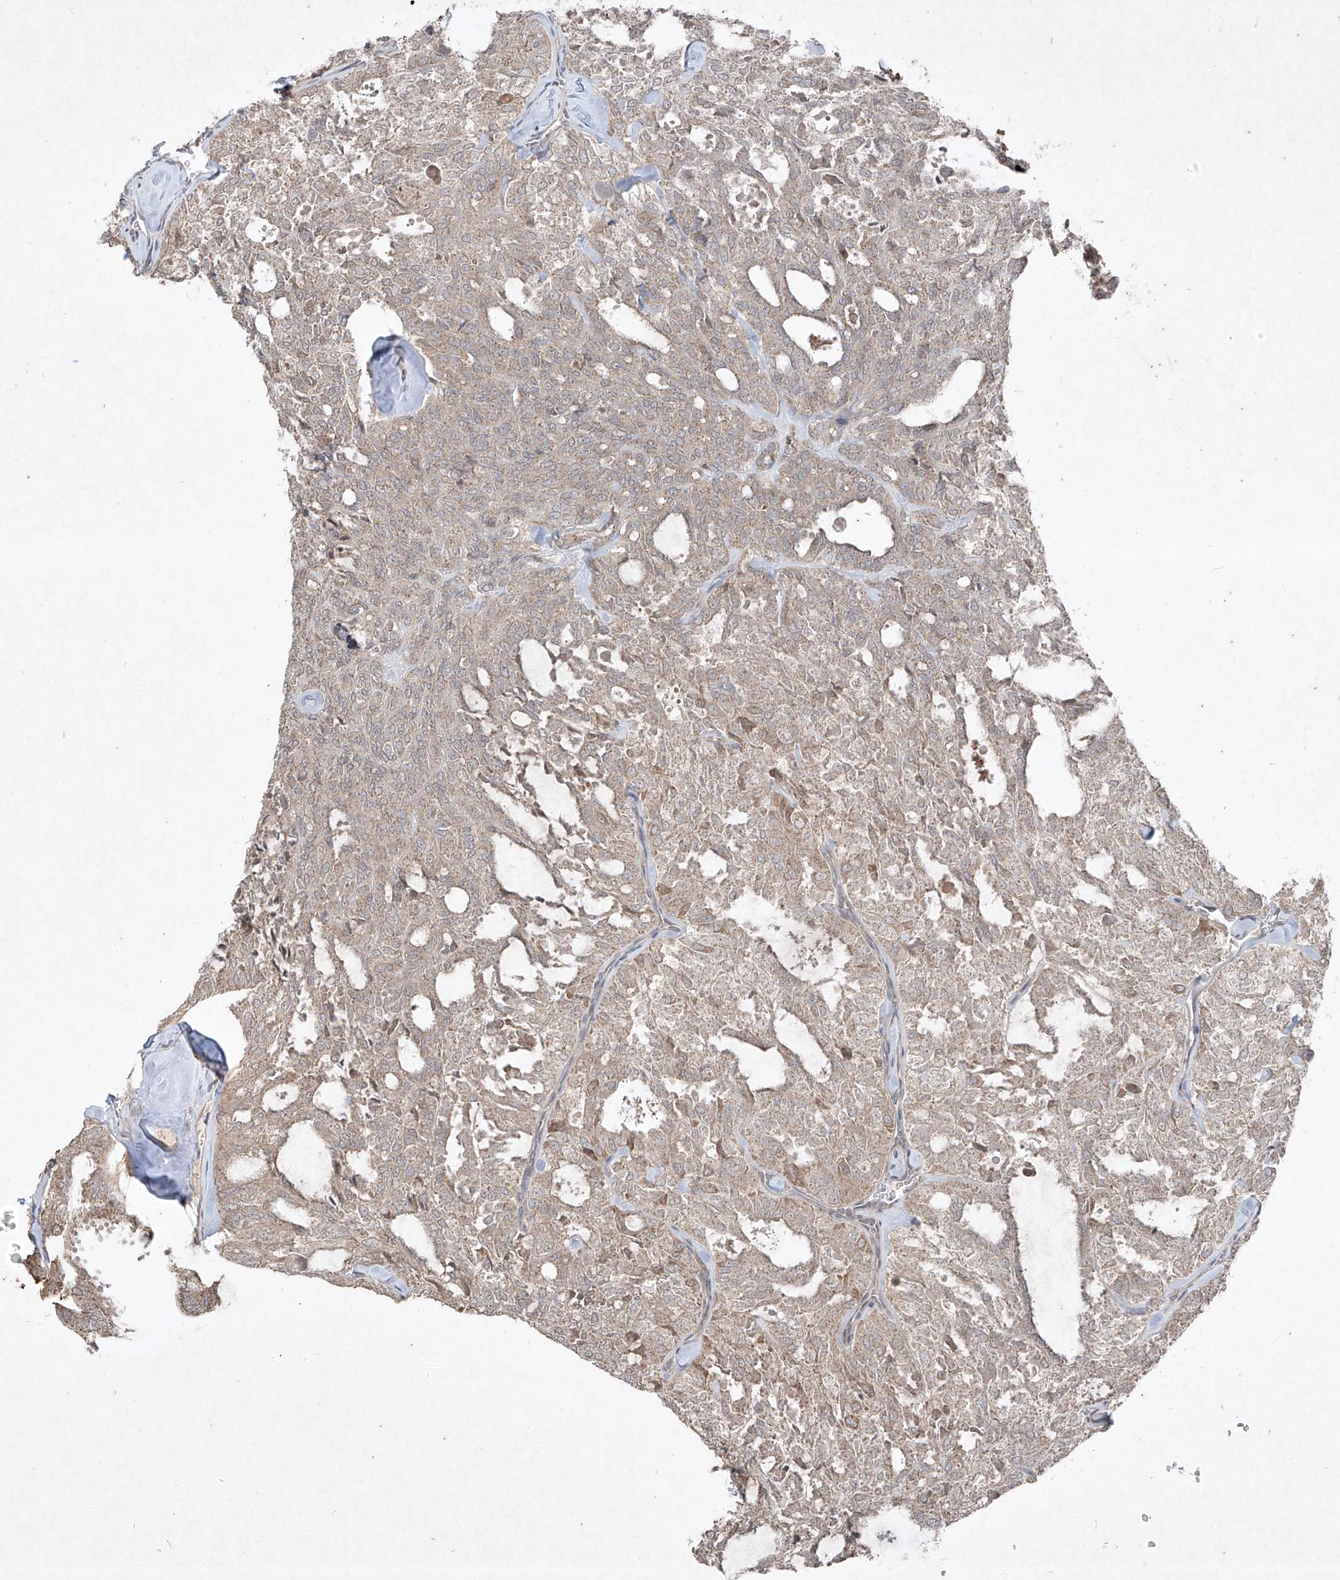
{"staining": {"intensity": "weak", "quantity": ">75%", "location": "cytoplasmic/membranous"}, "tissue": "thyroid cancer", "cell_type": "Tumor cells", "image_type": "cancer", "snomed": [{"axis": "morphology", "description": "Follicular adenoma carcinoma, NOS"}, {"axis": "topography", "description": "Thyroid gland"}], "caption": "Immunohistochemical staining of thyroid cancer (follicular adenoma carcinoma) exhibits weak cytoplasmic/membranous protein expression in approximately >75% of tumor cells.", "gene": "ABCD3", "patient": {"sex": "male", "age": 75}}